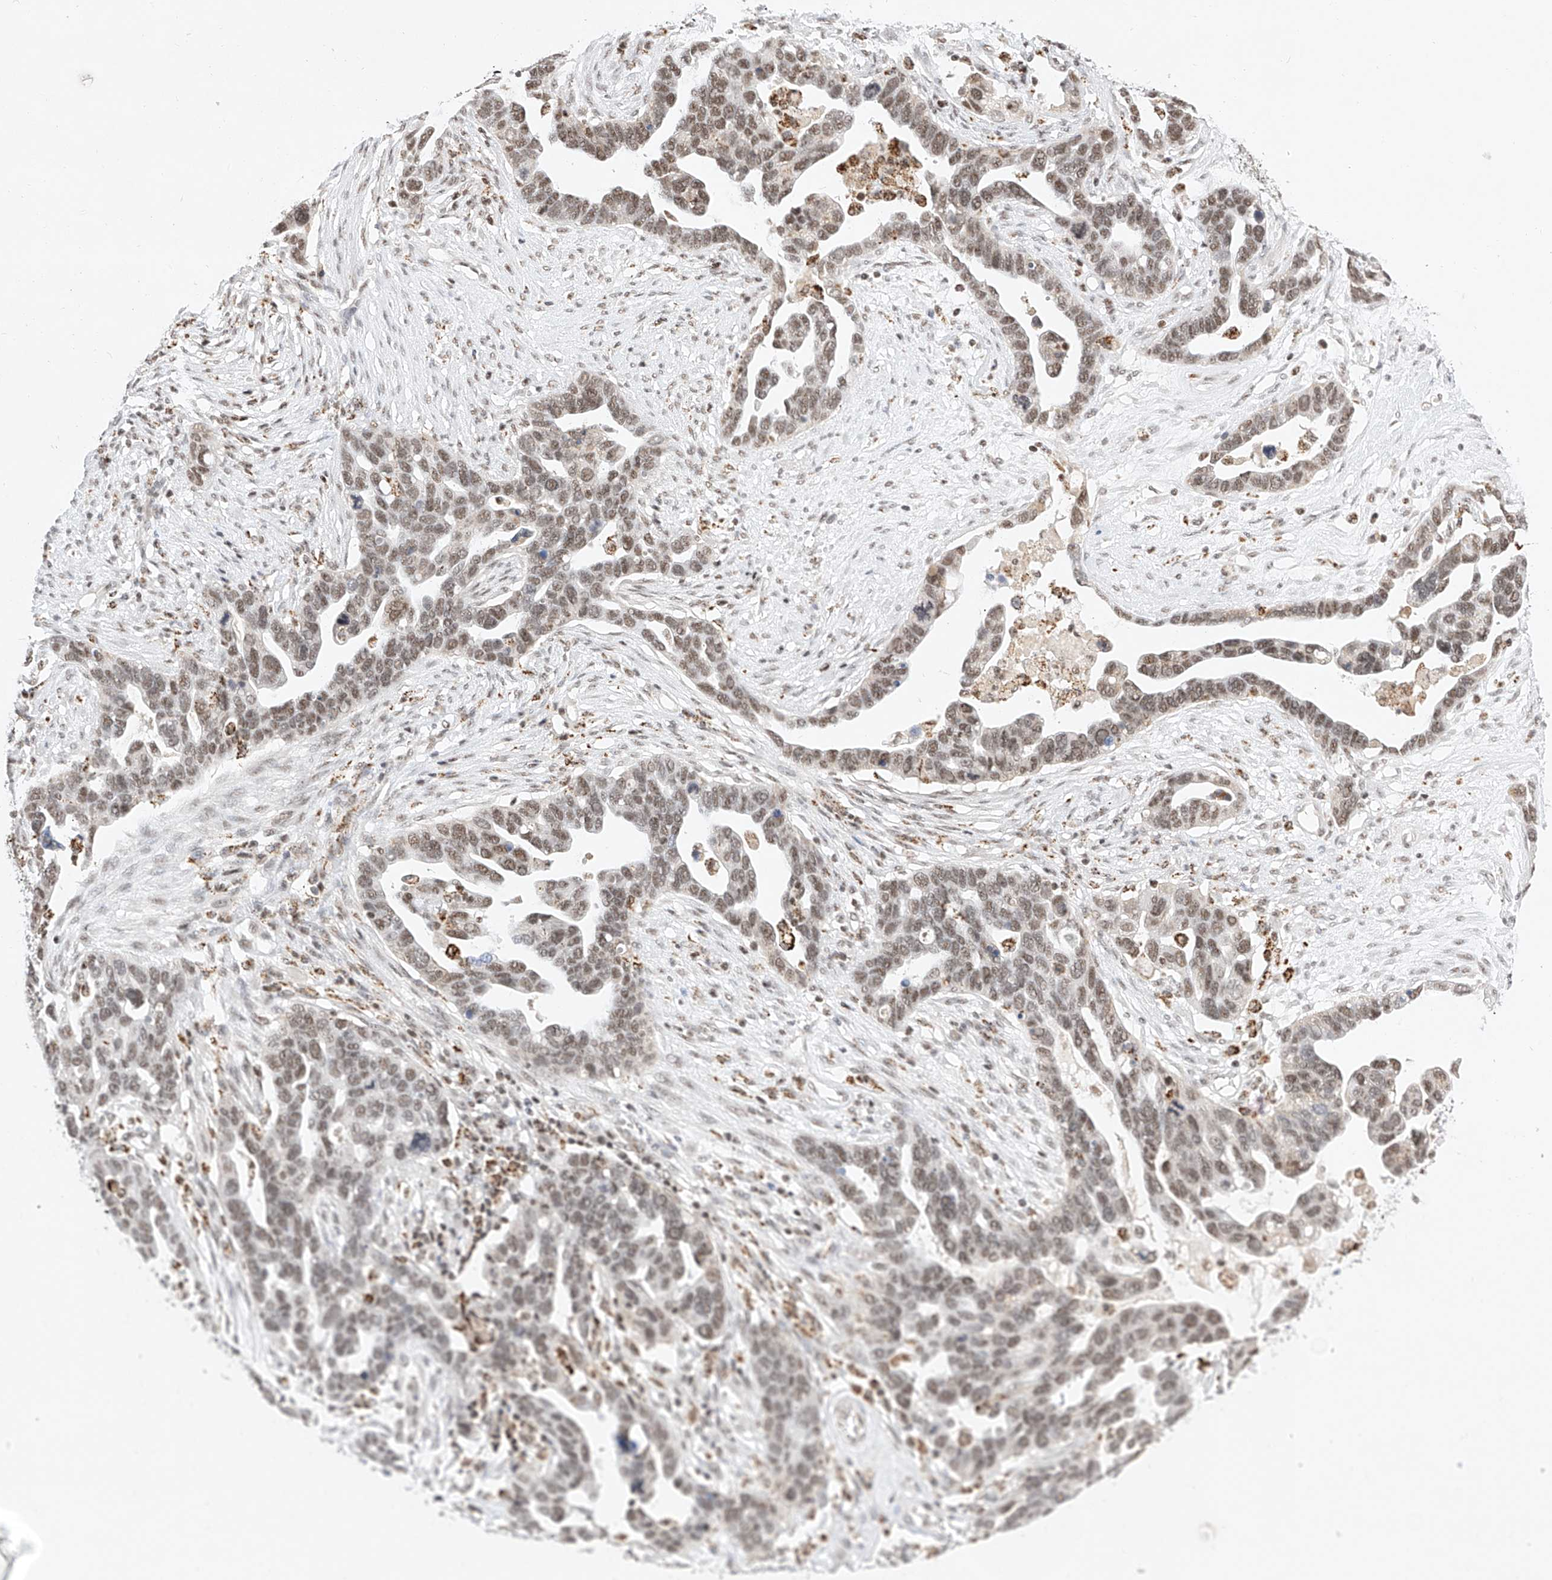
{"staining": {"intensity": "moderate", "quantity": ">75%", "location": "nuclear"}, "tissue": "ovarian cancer", "cell_type": "Tumor cells", "image_type": "cancer", "snomed": [{"axis": "morphology", "description": "Cystadenocarcinoma, serous, NOS"}, {"axis": "topography", "description": "Ovary"}], "caption": "Moderate nuclear protein positivity is appreciated in approximately >75% of tumor cells in ovarian serous cystadenocarcinoma.", "gene": "NRF1", "patient": {"sex": "female", "age": 54}}